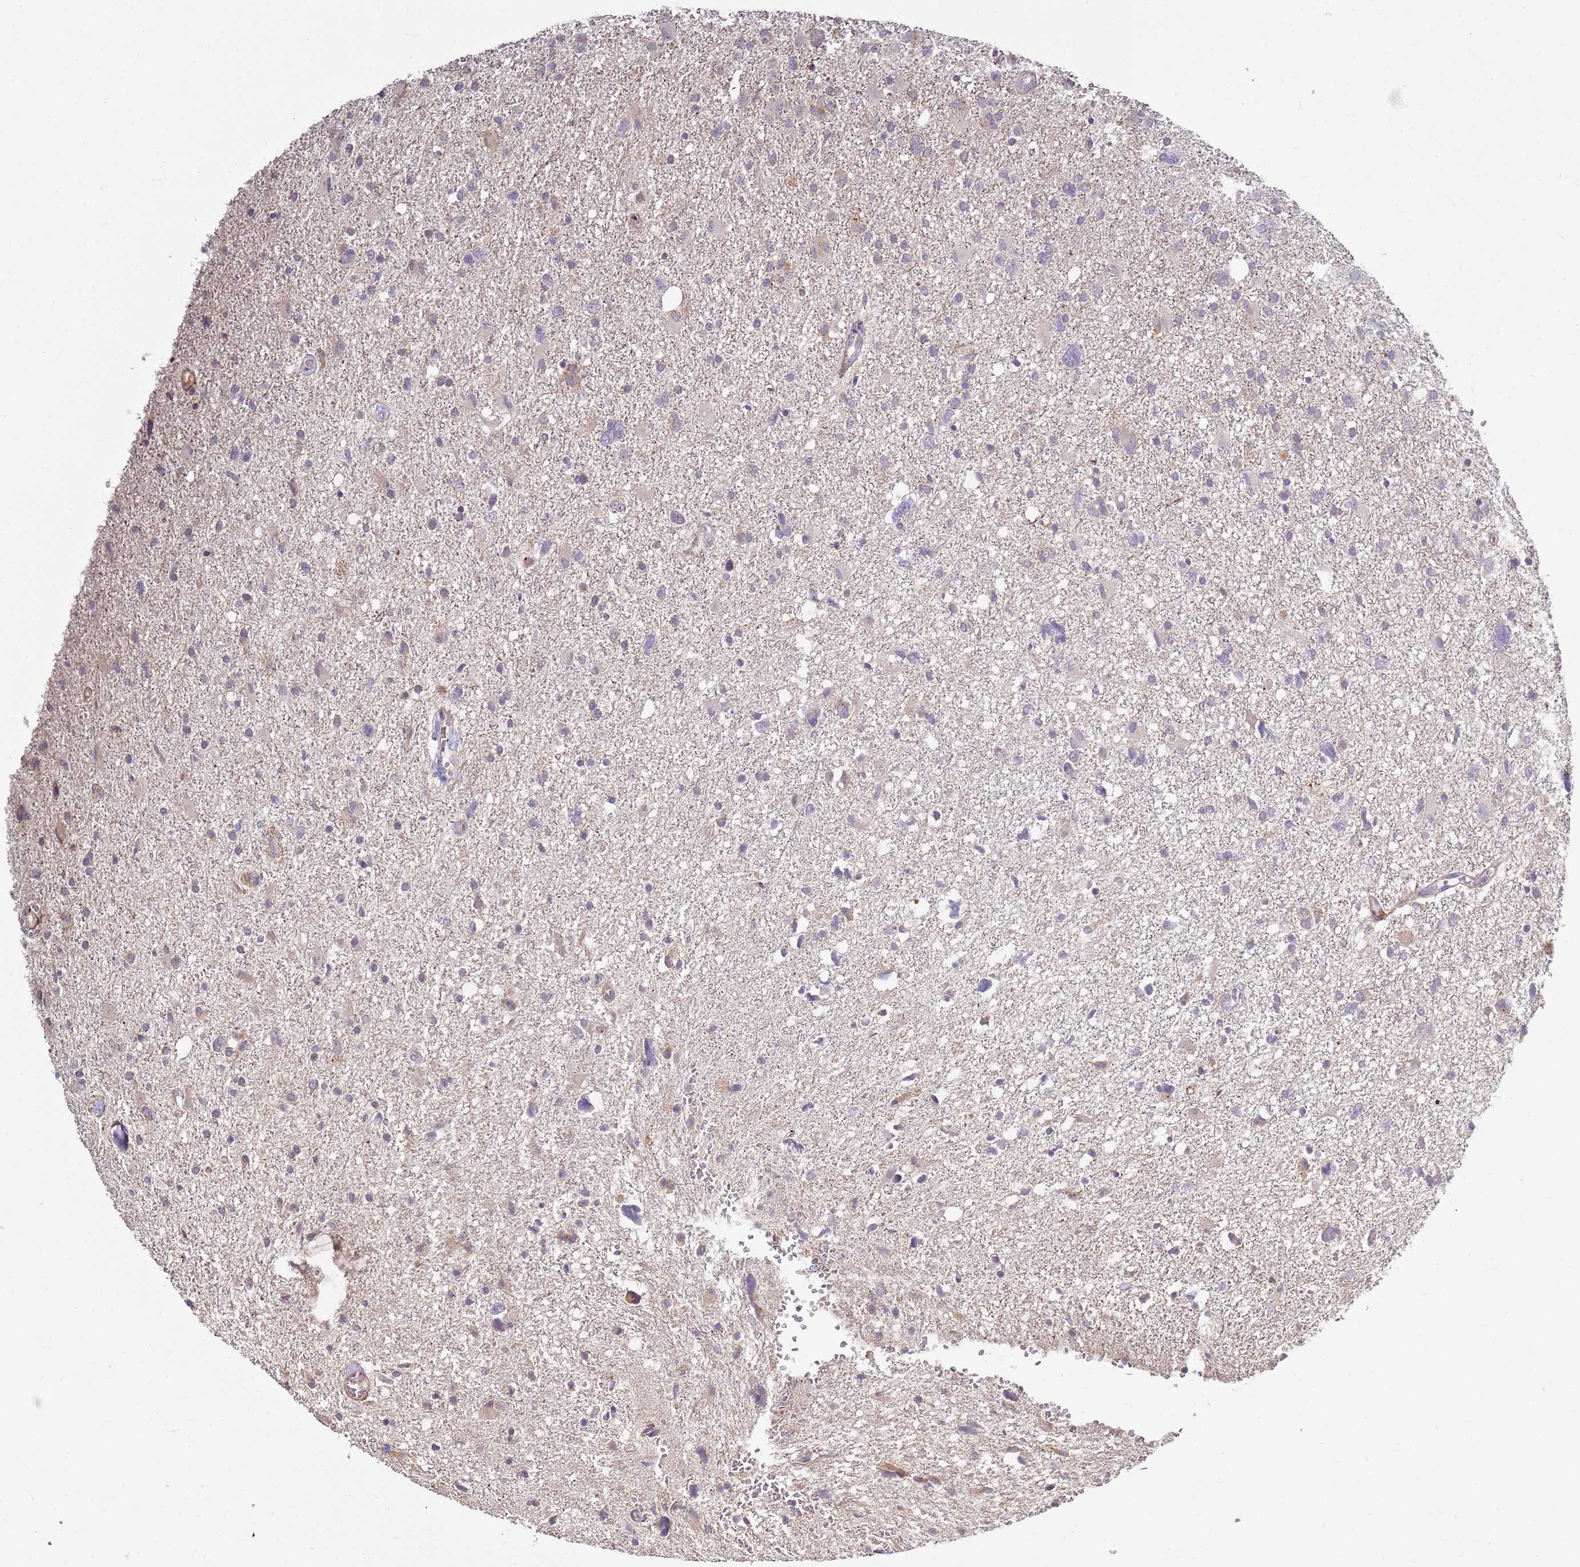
{"staining": {"intensity": "weak", "quantity": "<25%", "location": "cytoplasmic/membranous"}, "tissue": "glioma", "cell_type": "Tumor cells", "image_type": "cancer", "snomed": [{"axis": "morphology", "description": "Glioma, malignant, High grade"}, {"axis": "topography", "description": "Brain"}], "caption": "An immunohistochemistry histopathology image of malignant glioma (high-grade) is shown. There is no staining in tumor cells of malignant glioma (high-grade).", "gene": "RHBDL1", "patient": {"sex": "male", "age": 61}}